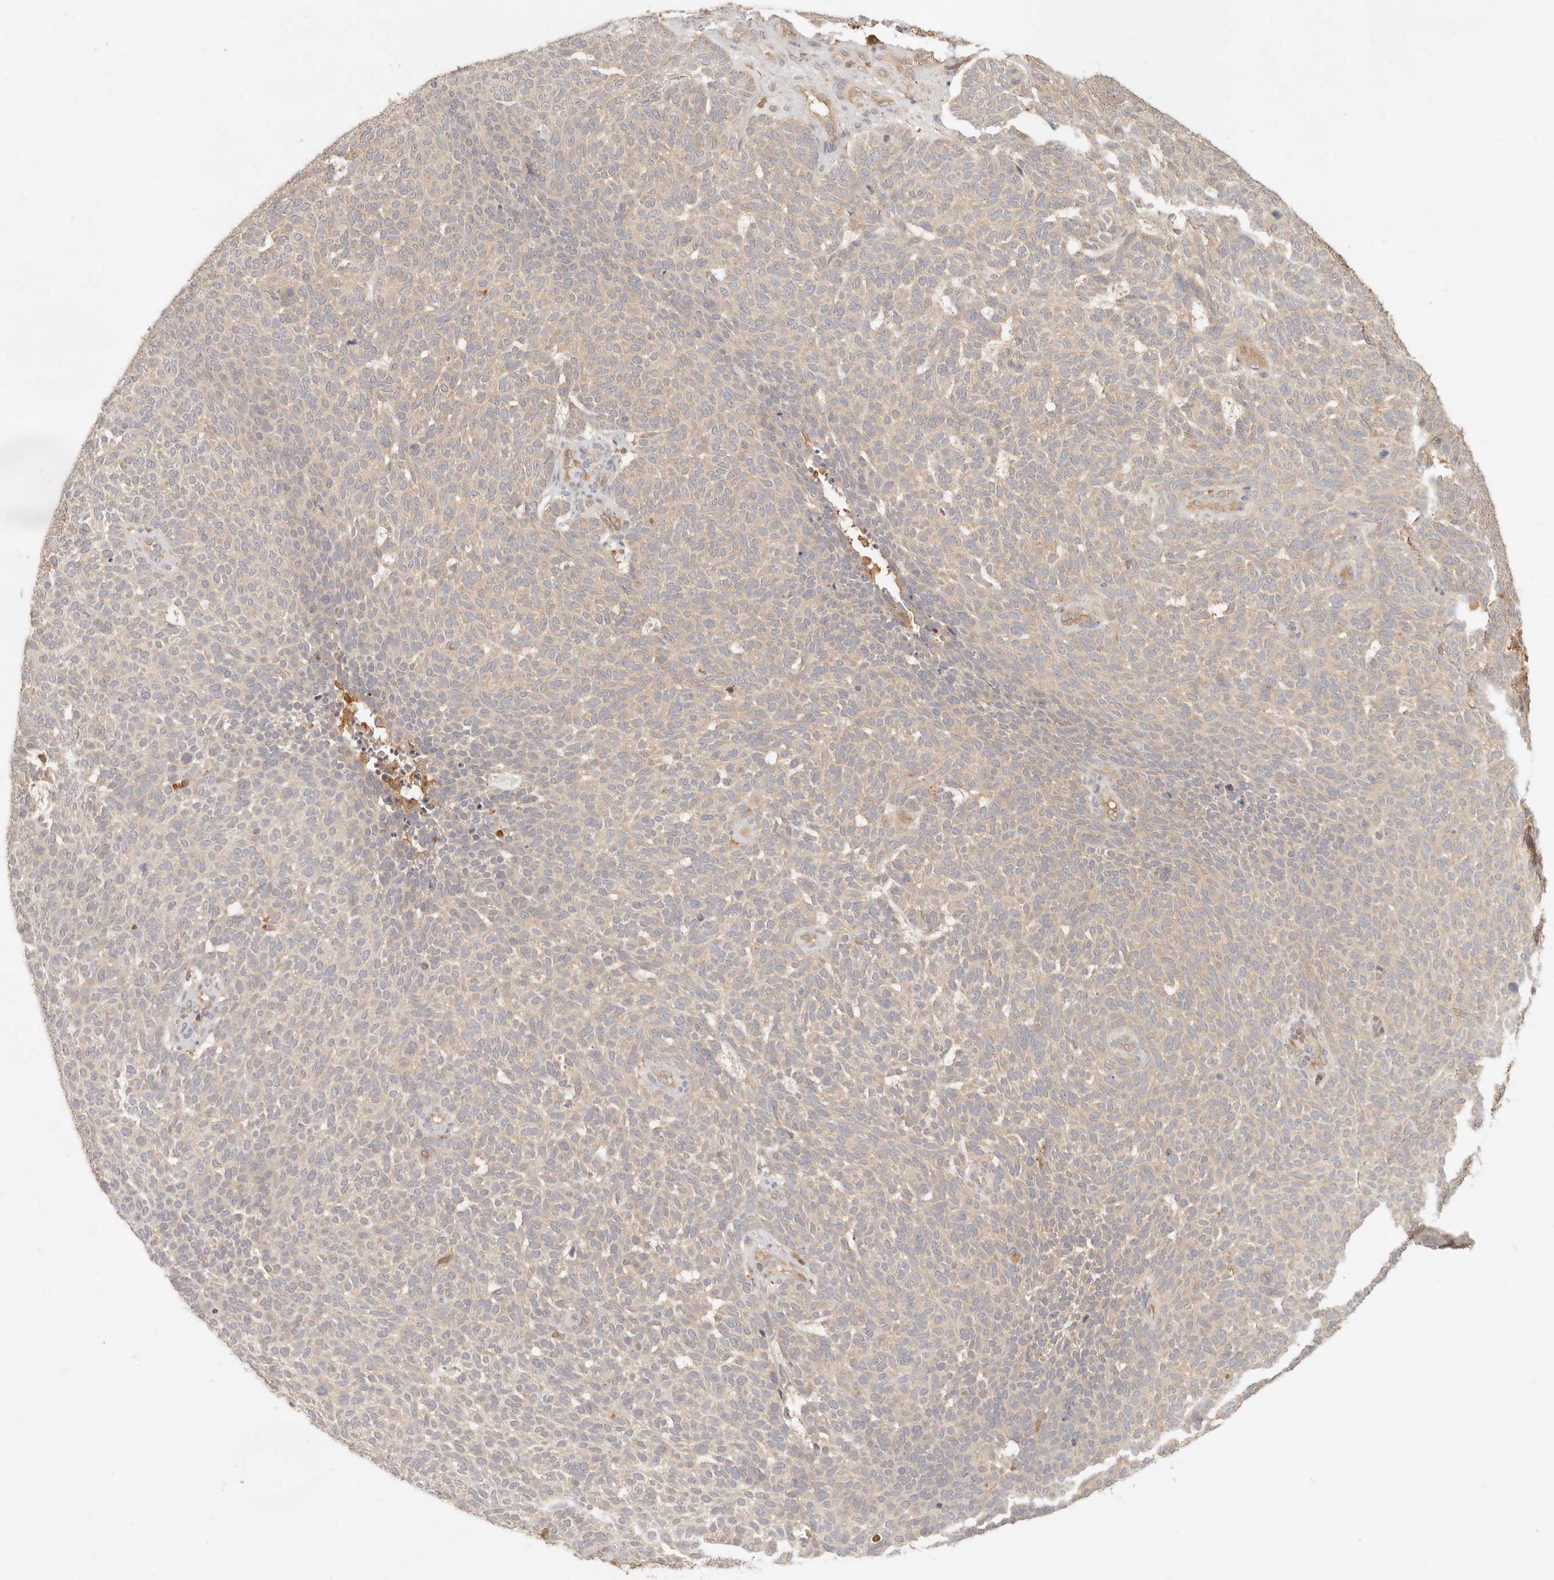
{"staining": {"intensity": "negative", "quantity": "none", "location": "none"}, "tissue": "skin cancer", "cell_type": "Tumor cells", "image_type": "cancer", "snomed": [{"axis": "morphology", "description": "Squamous cell carcinoma, NOS"}, {"axis": "topography", "description": "Skin"}], "caption": "Immunohistochemical staining of squamous cell carcinoma (skin) reveals no significant positivity in tumor cells.", "gene": "NECAP2", "patient": {"sex": "female", "age": 90}}